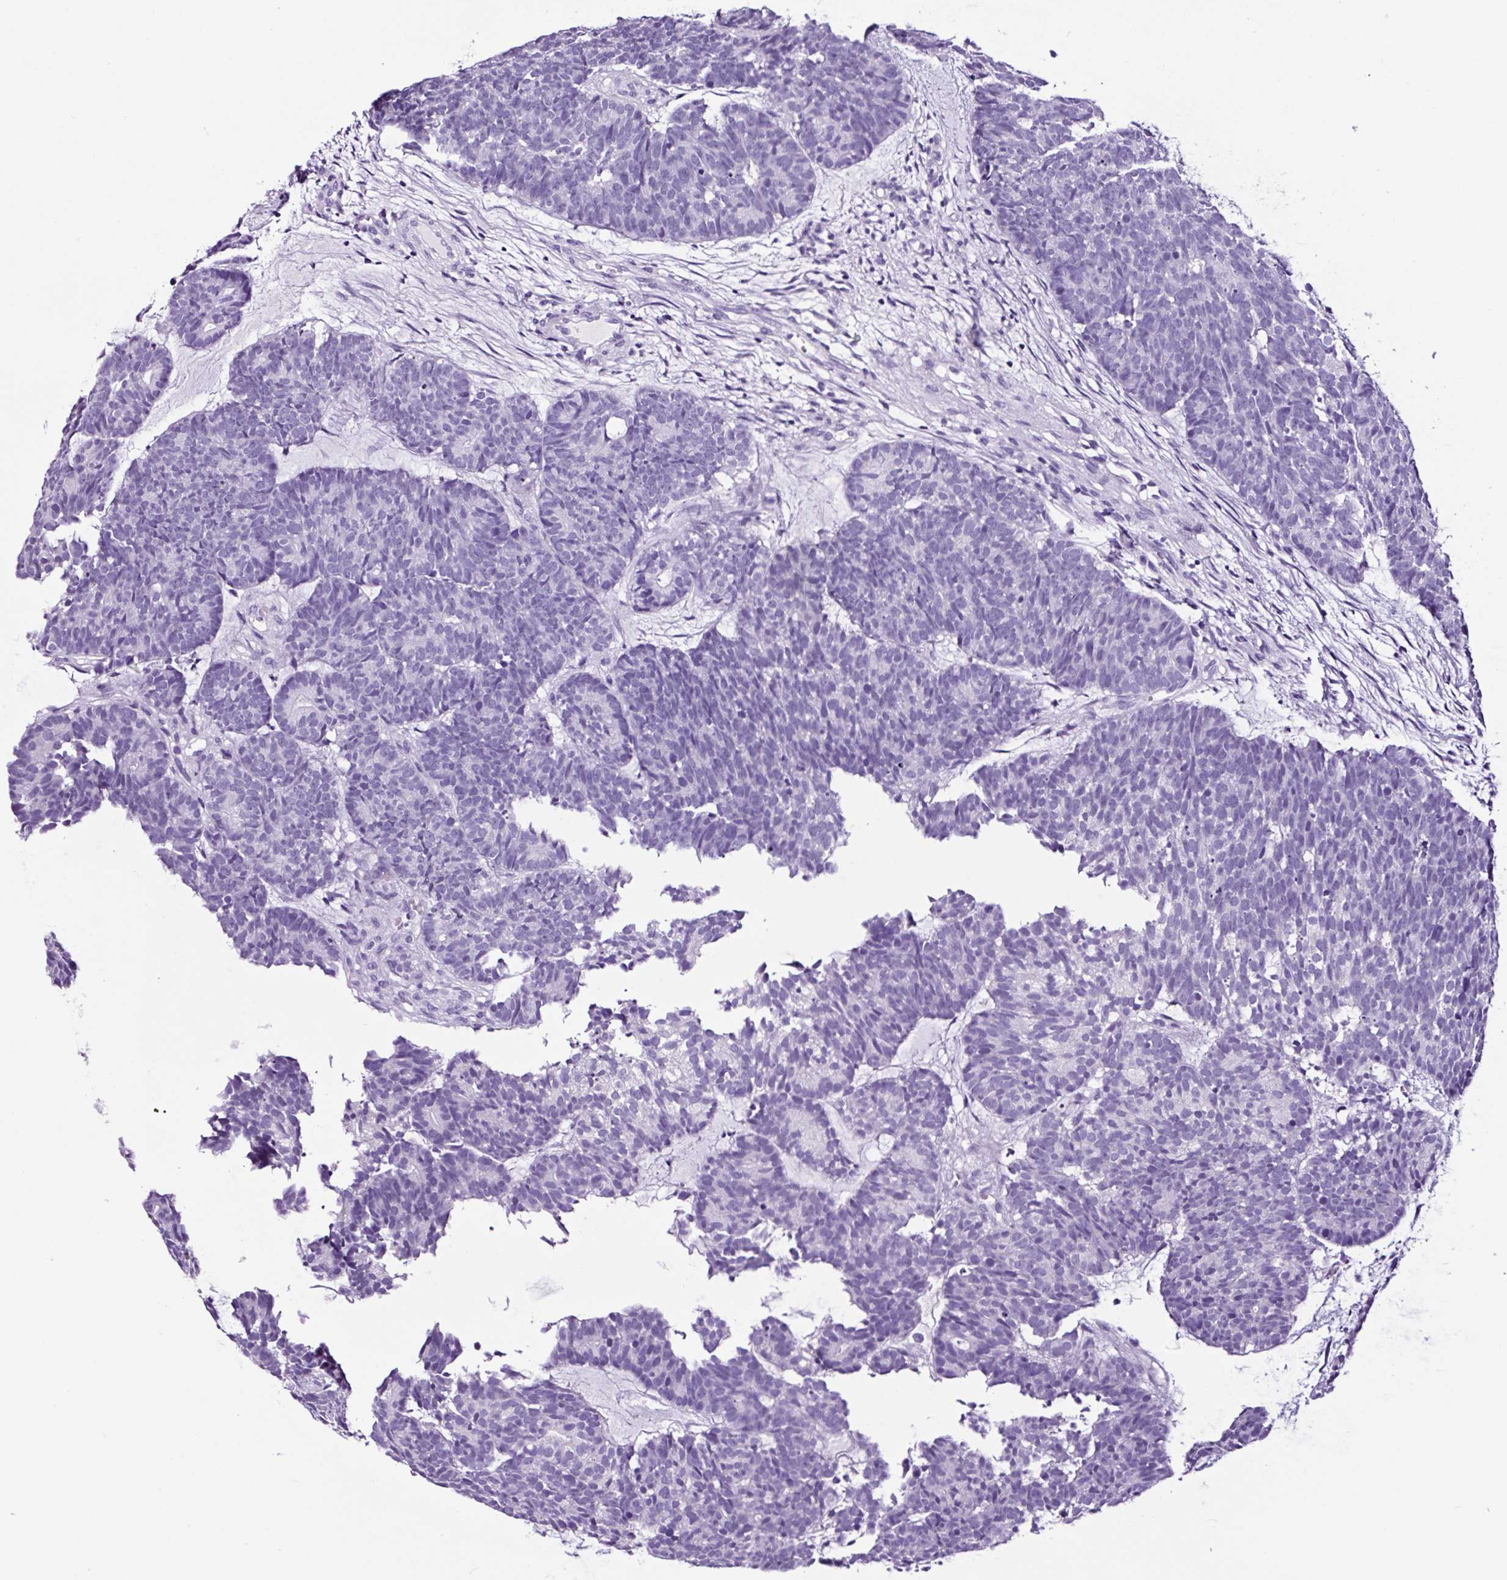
{"staining": {"intensity": "negative", "quantity": "none", "location": "none"}, "tissue": "head and neck cancer", "cell_type": "Tumor cells", "image_type": "cancer", "snomed": [{"axis": "morphology", "description": "Adenocarcinoma, NOS"}, {"axis": "topography", "description": "Head-Neck"}], "caption": "This is an immunohistochemistry (IHC) image of head and neck cancer (adenocarcinoma). There is no positivity in tumor cells.", "gene": "FBXL7", "patient": {"sex": "female", "age": 81}}